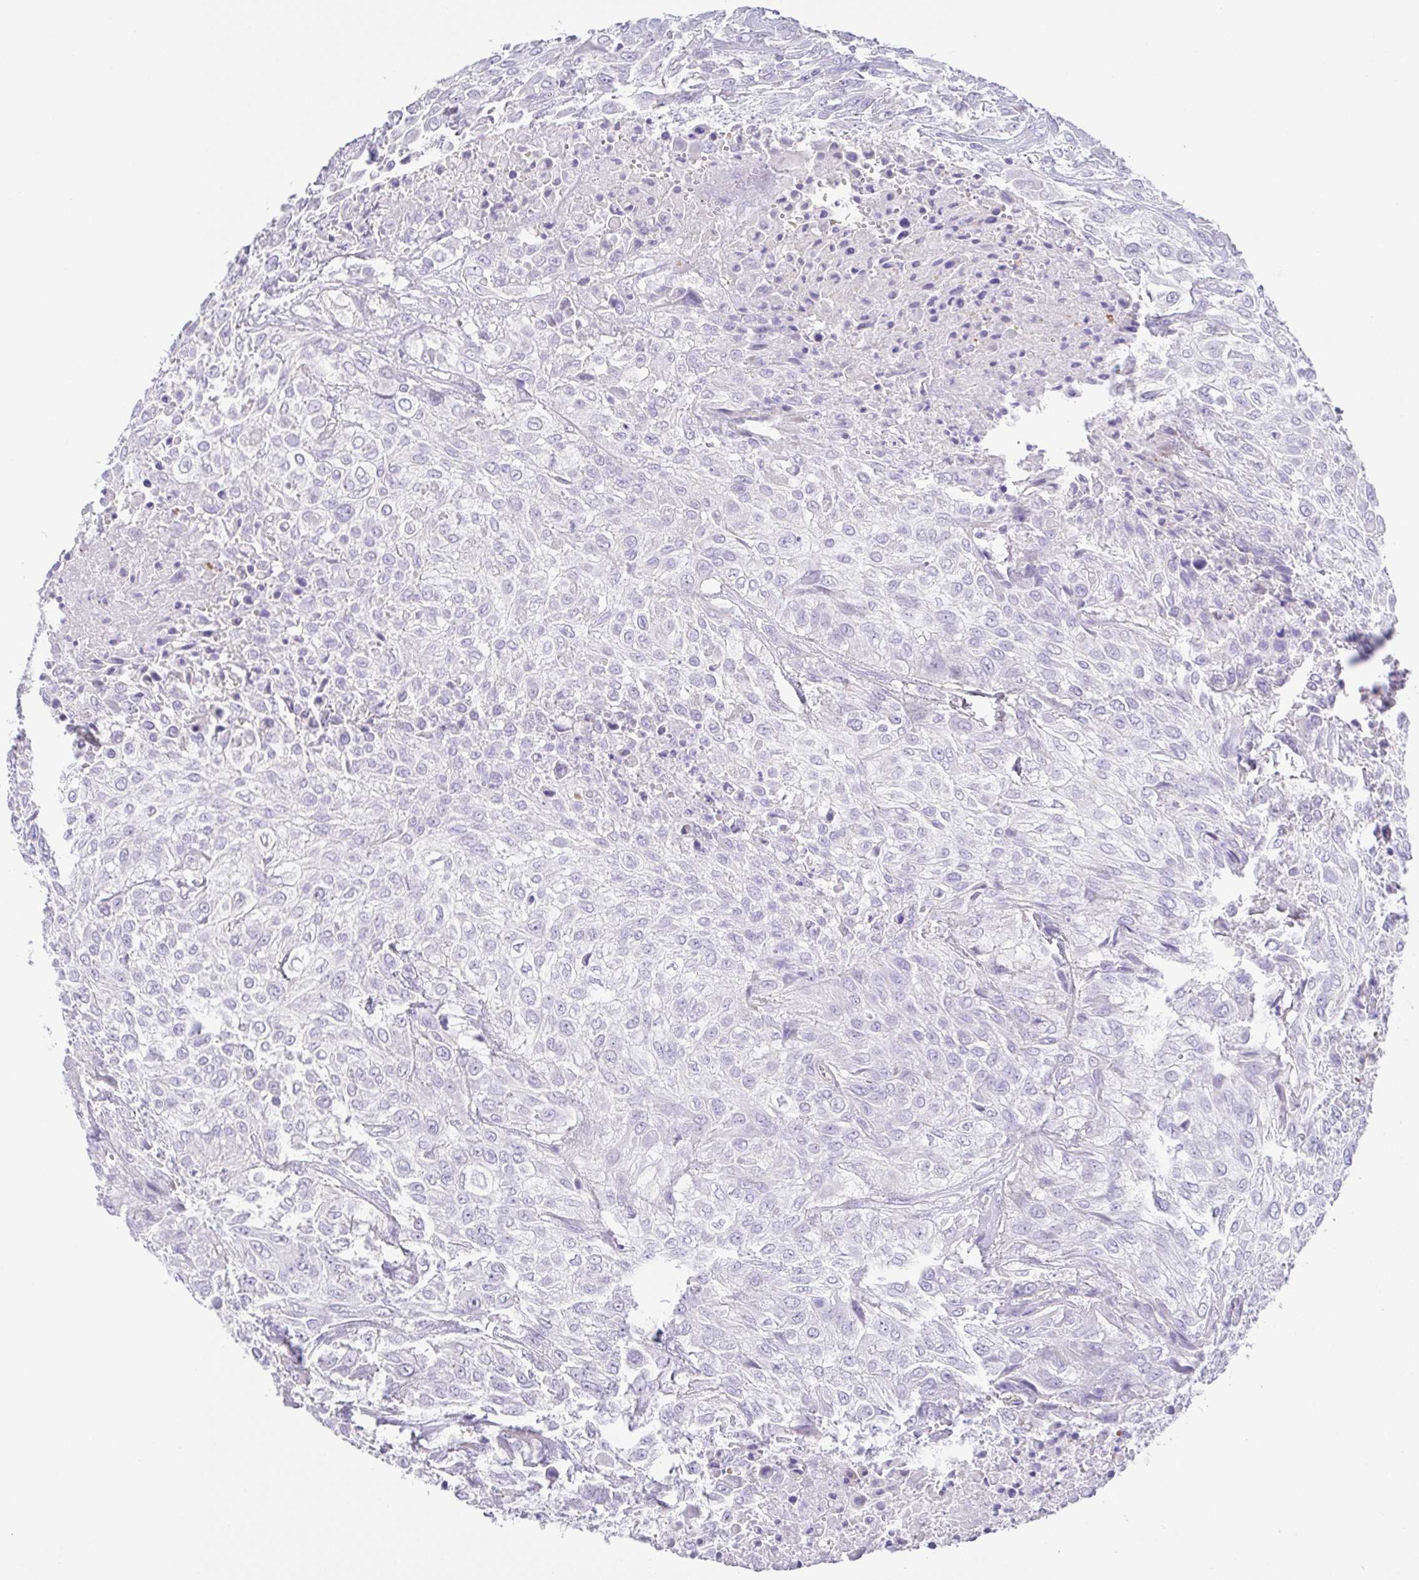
{"staining": {"intensity": "negative", "quantity": "none", "location": "none"}, "tissue": "urothelial cancer", "cell_type": "Tumor cells", "image_type": "cancer", "snomed": [{"axis": "morphology", "description": "Urothelial carcinoma, High grade"}, {"axis": "topography", "description": "Urinary bladder"}], "caption": "IHC of urothelial carcinoma (high-grade) demonstrates no expression in tumor cells.", "gene": "HAPLN2", "patient": {"sex": "male", "age": 57}}